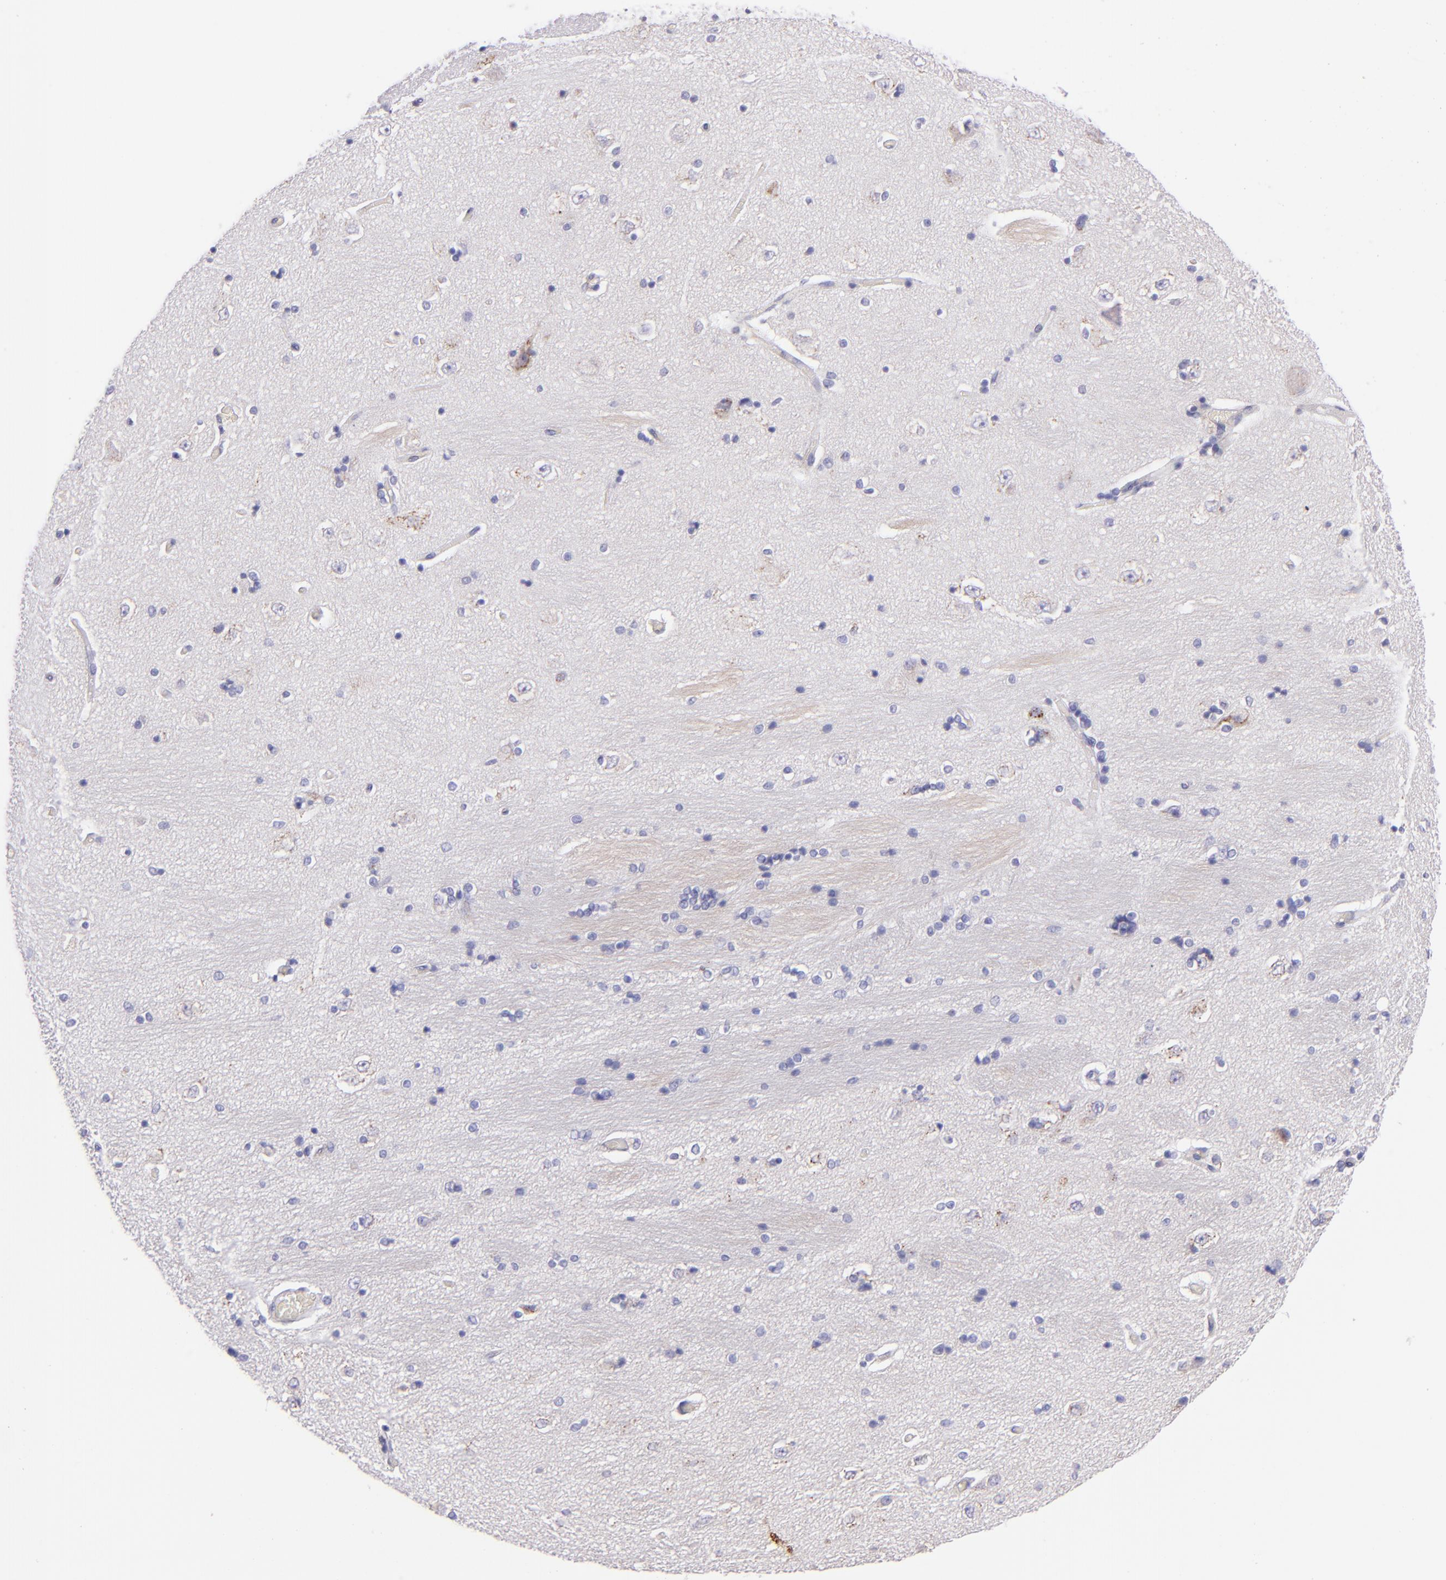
{"staining": {"intensity": "negative", "quantity": "none", "location": "none"}, "tissue": "hippocampus", "cell_type": "Glial cells", "image_type": "normal", "snomed": [{"axis": "morphology", "description": "Normal tissue, NOS"}, {"axis": "topography", "description": "Hippocampus"}], "caption": "Glial cells are negative for brown protein staining in benign hippocampus.", "gene": "RET", "patient": {"sex": "female", "age": 54}}